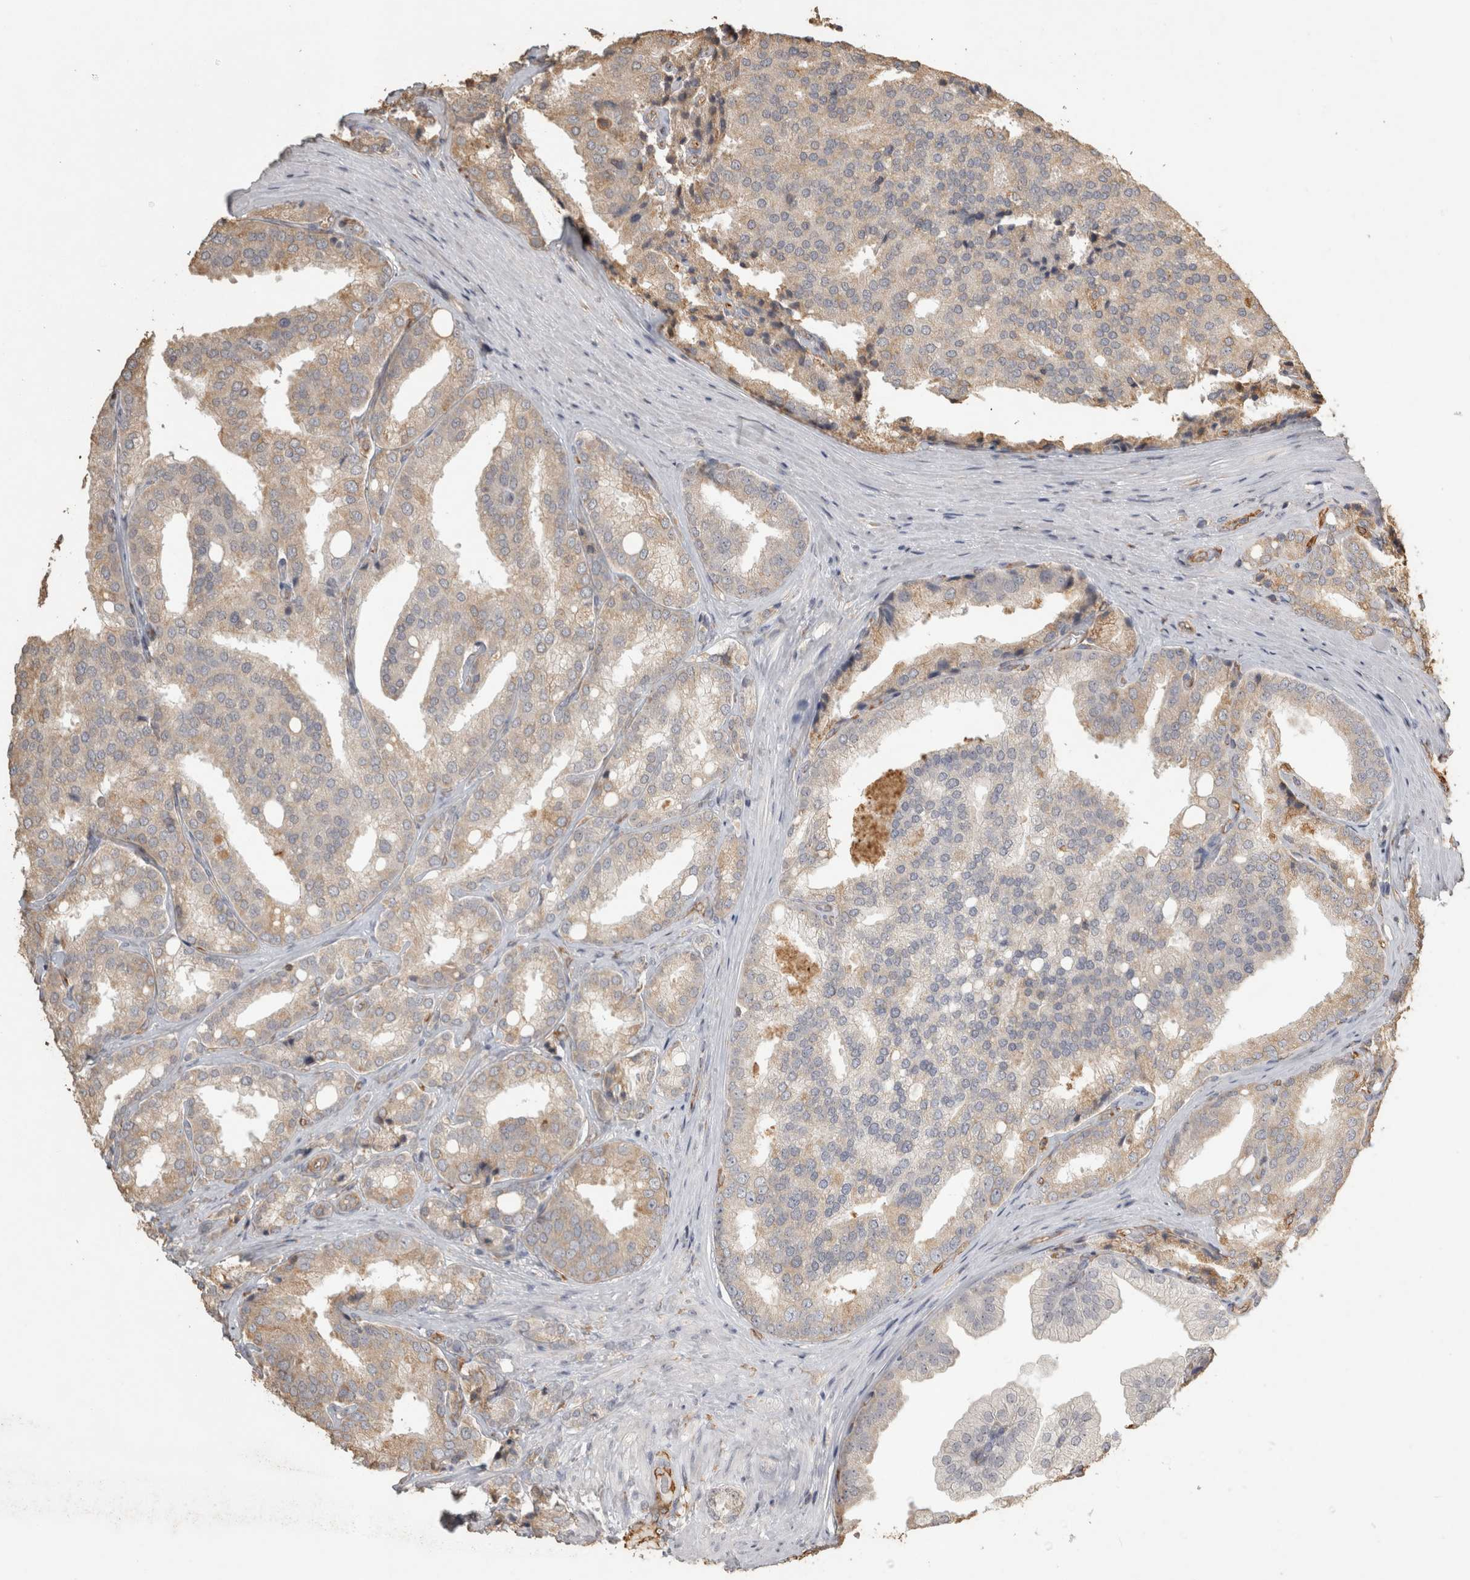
{"staining": {"intensity": "weak", "quantity": "25%-75%", "location": "cytoplasmic/membranous"}, "tissue": "prostate cancer", "cell_type": "Tumor cells", "image_type": "cancer", "snomed": [{"axis": "morphology", "description": "Adenocarcinoma, High grade"}, {"axis": "topography", "description": "Prostate"}], "caption": "Human high-grade adenocarcinoma (prostate) stained with a protein marker shows weak staining in tumor cells.", "gene": "REPS2", "patient": {"sex": "male", "age": 50}}